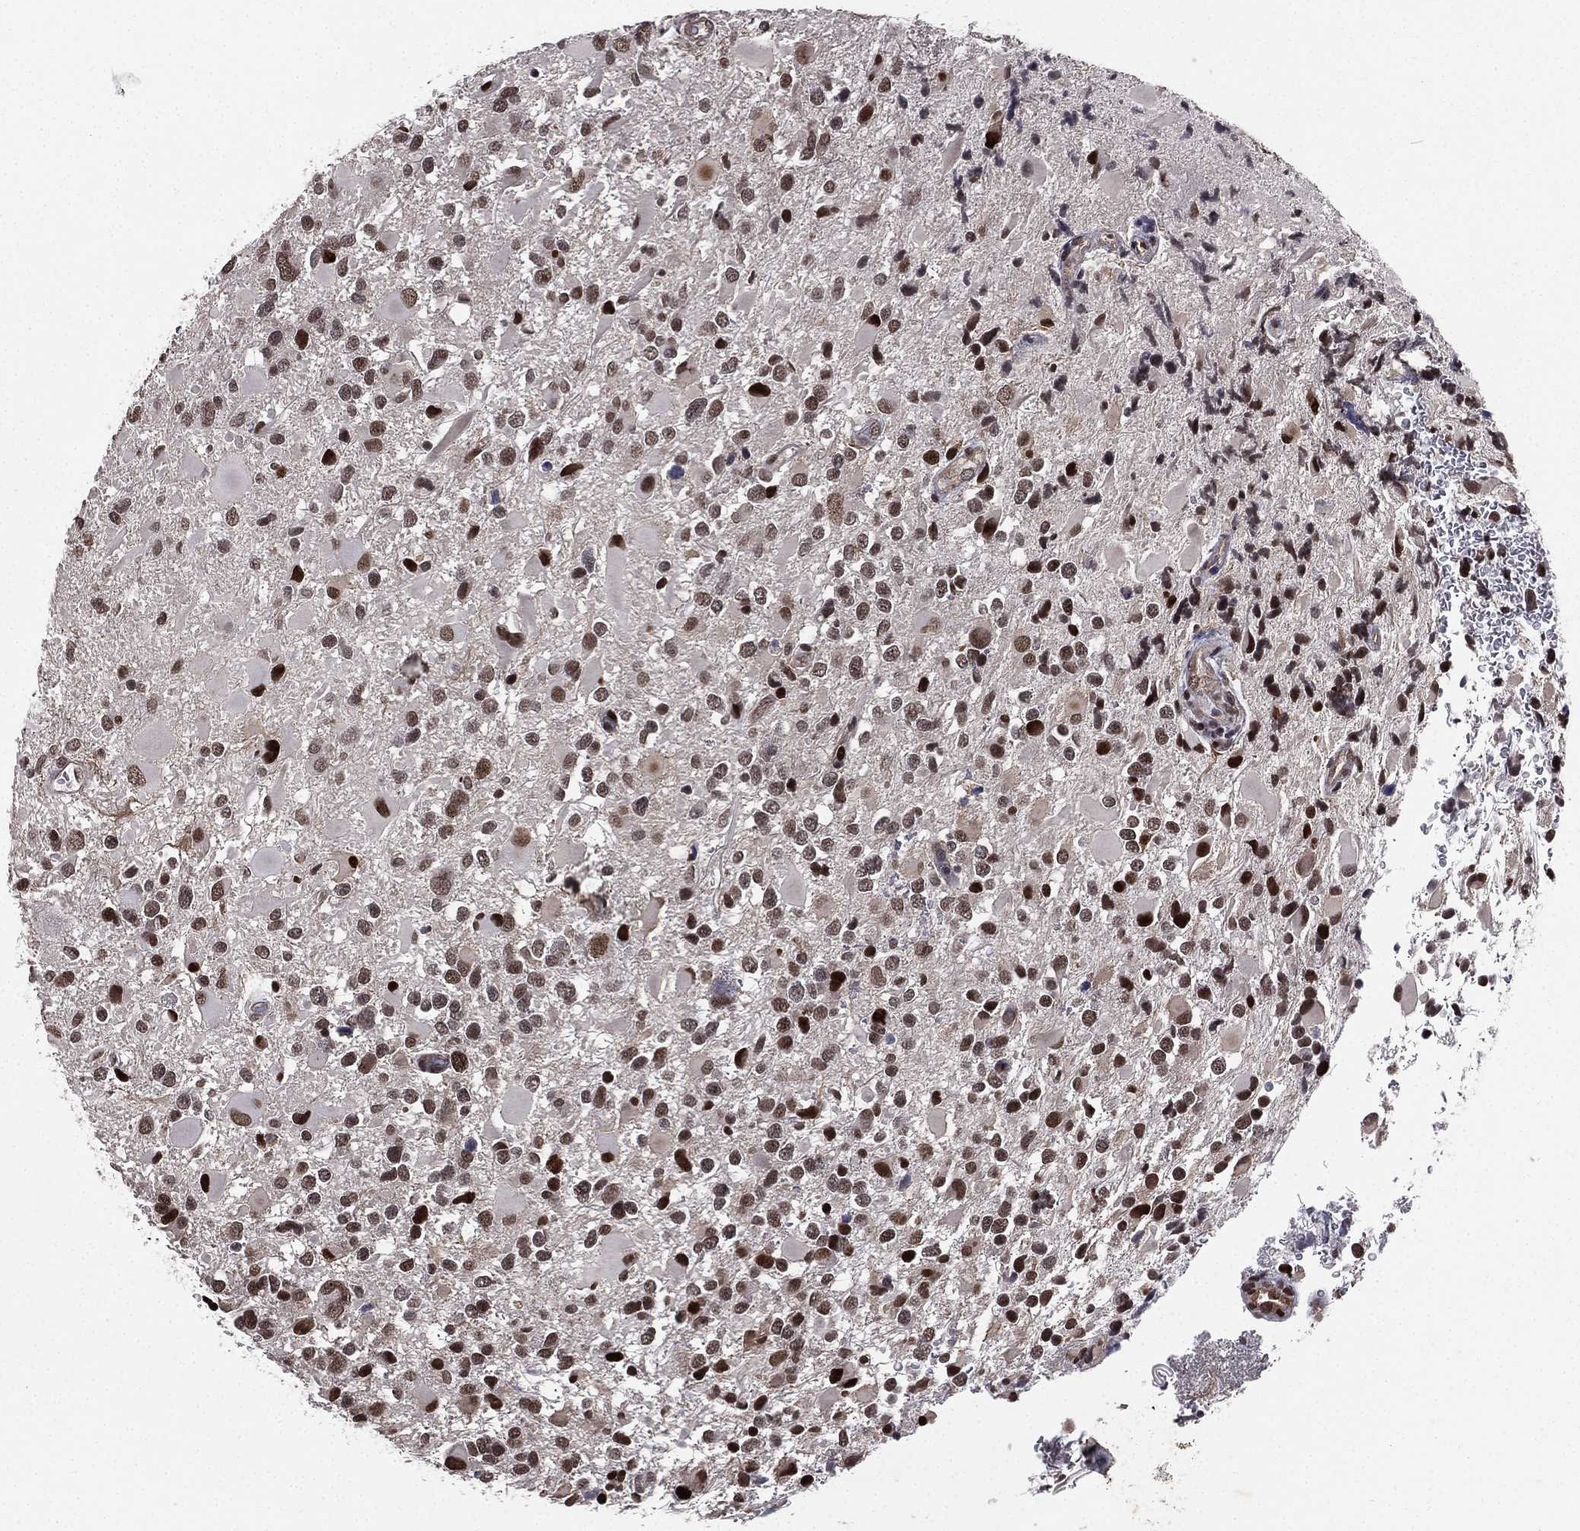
{"staining": {"intensity": "strong", "quantity": "25%-75%", "location": "nuclear"}, "tissue": "glioma", "cell_type": "Tumor cells", "image_type": "cancer", "snomed": [{"axis": "morphology", "description": "Glioma, malignant, Low grade"}, {"axis": "topography", "description": "Brain"}], "caption": "Protein analysis of glioma tissue reveals strong nuclear expression in approximately 25%-75% of tumor cells.", "gene": "RARB", "patient": {"sex": "female", "age": 32}}